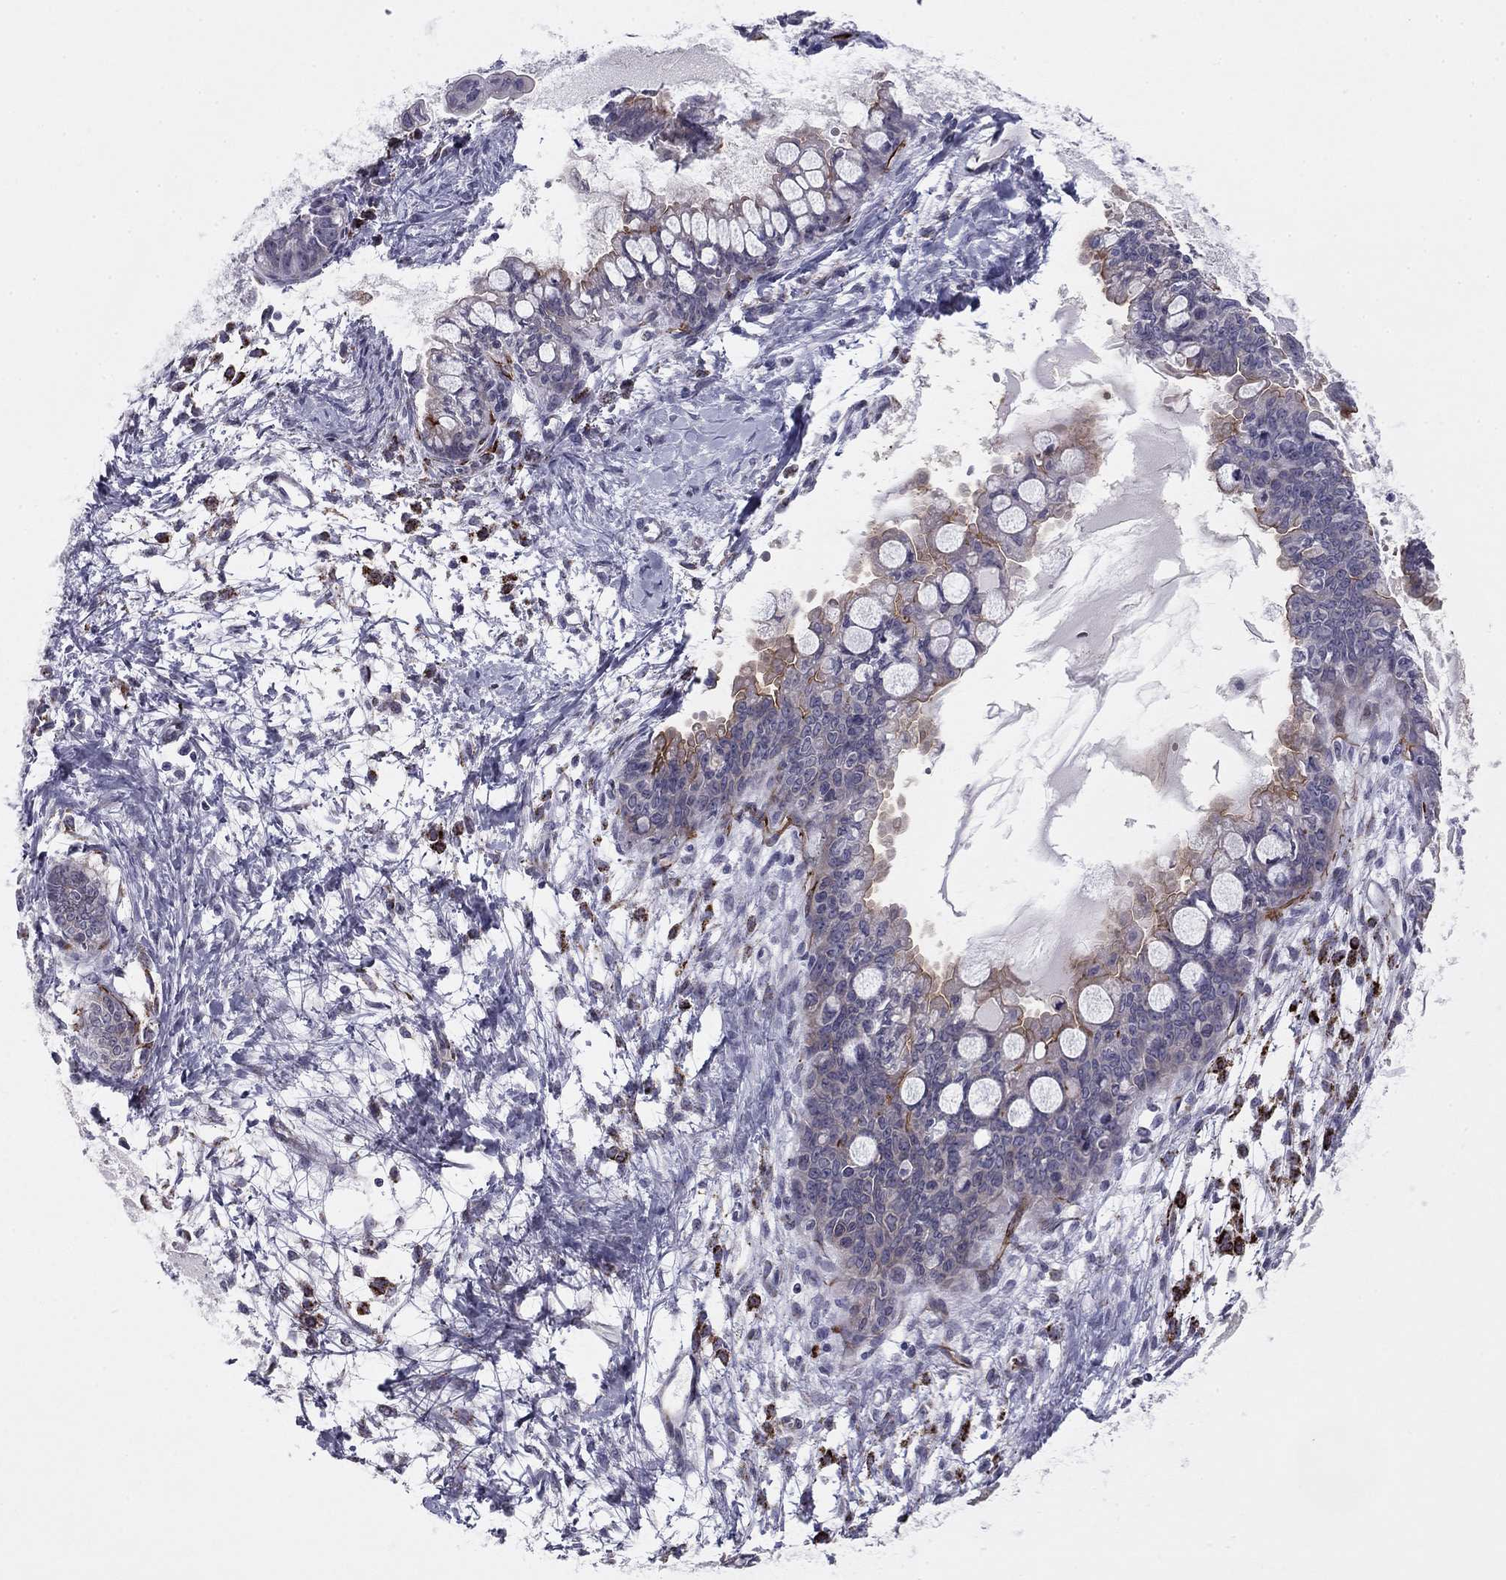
{"staining": {"intensity": "moderate", "quantity": "<25%", "location": "cytoplasmic/membranous"}, "tissue": "ovarian cancer", "cell_type": "Tumor cells", "image_type": "cancer", "snomed": [{"axis": "morphology", "description": "Cystadenocarcinoma, mucinous, NOS"}, {"axis": "topography", "description": "Ovary"}], "caption": "An image of human ovarian mucinous cystadenocarcinoma stained for a protein reveals moderate cytoplasmic/membranous brown staining in tumor cells.", "gene": "ANKS4B", "patient": {"sex": "female", "age": 63}}